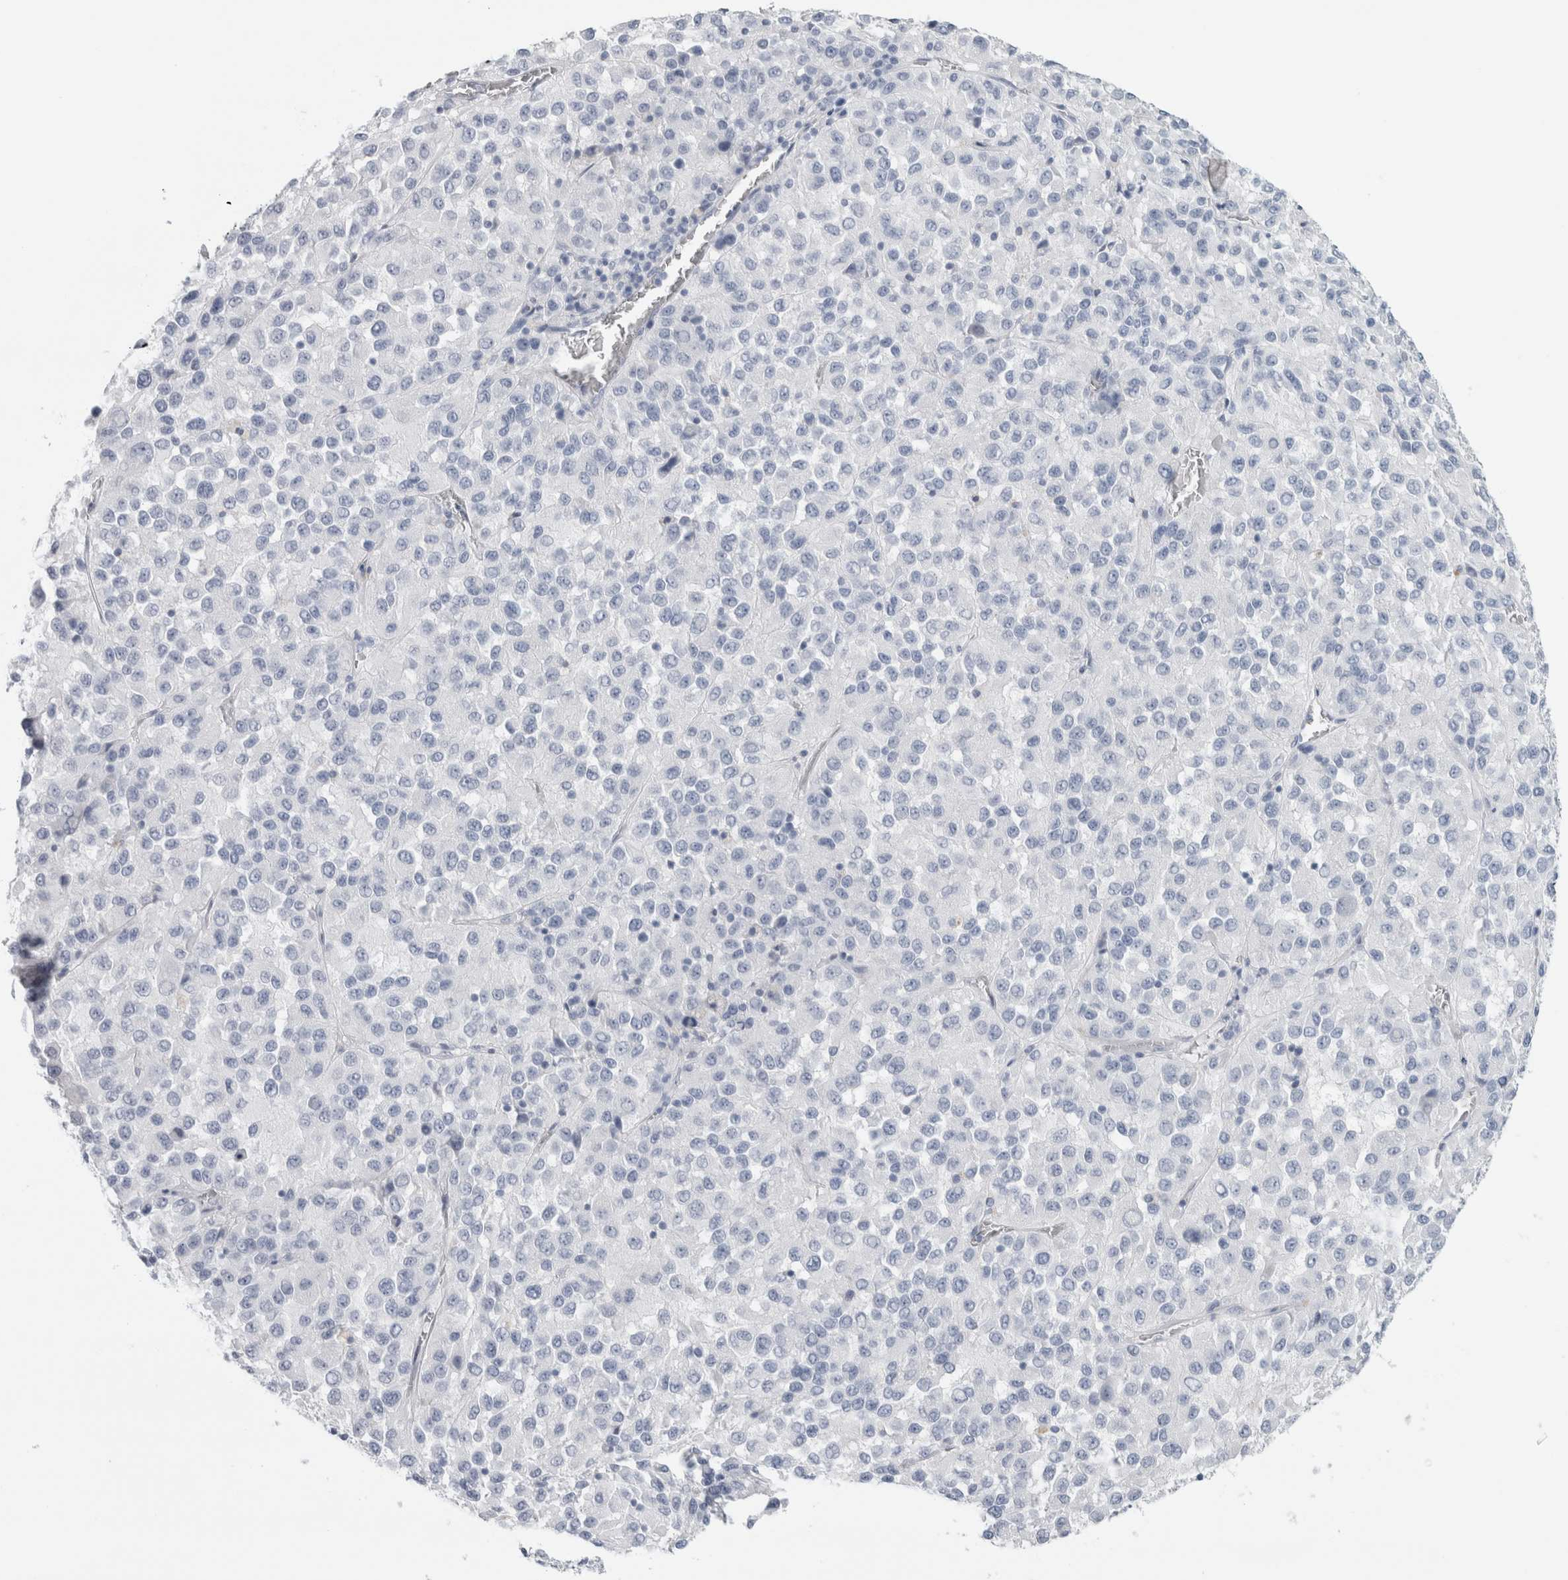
{"staining": {"intensity": "negative", "quantity": "none", "location": "none"}, "tissue": "melanoma", "cell_type": "Tumor cells", "image_type": "cancer", "snomed": [{"axis": "morphology", "description": "Malignant melanoma, Metastatic site"}, {"axis": "topography", "description": "Lung"}], "caption": "The micrograph demonstrates no significant staining in tumor cells of melanoma.", "gene": "RPH3AL", "patient": {"sex": "male", "age": 64}}